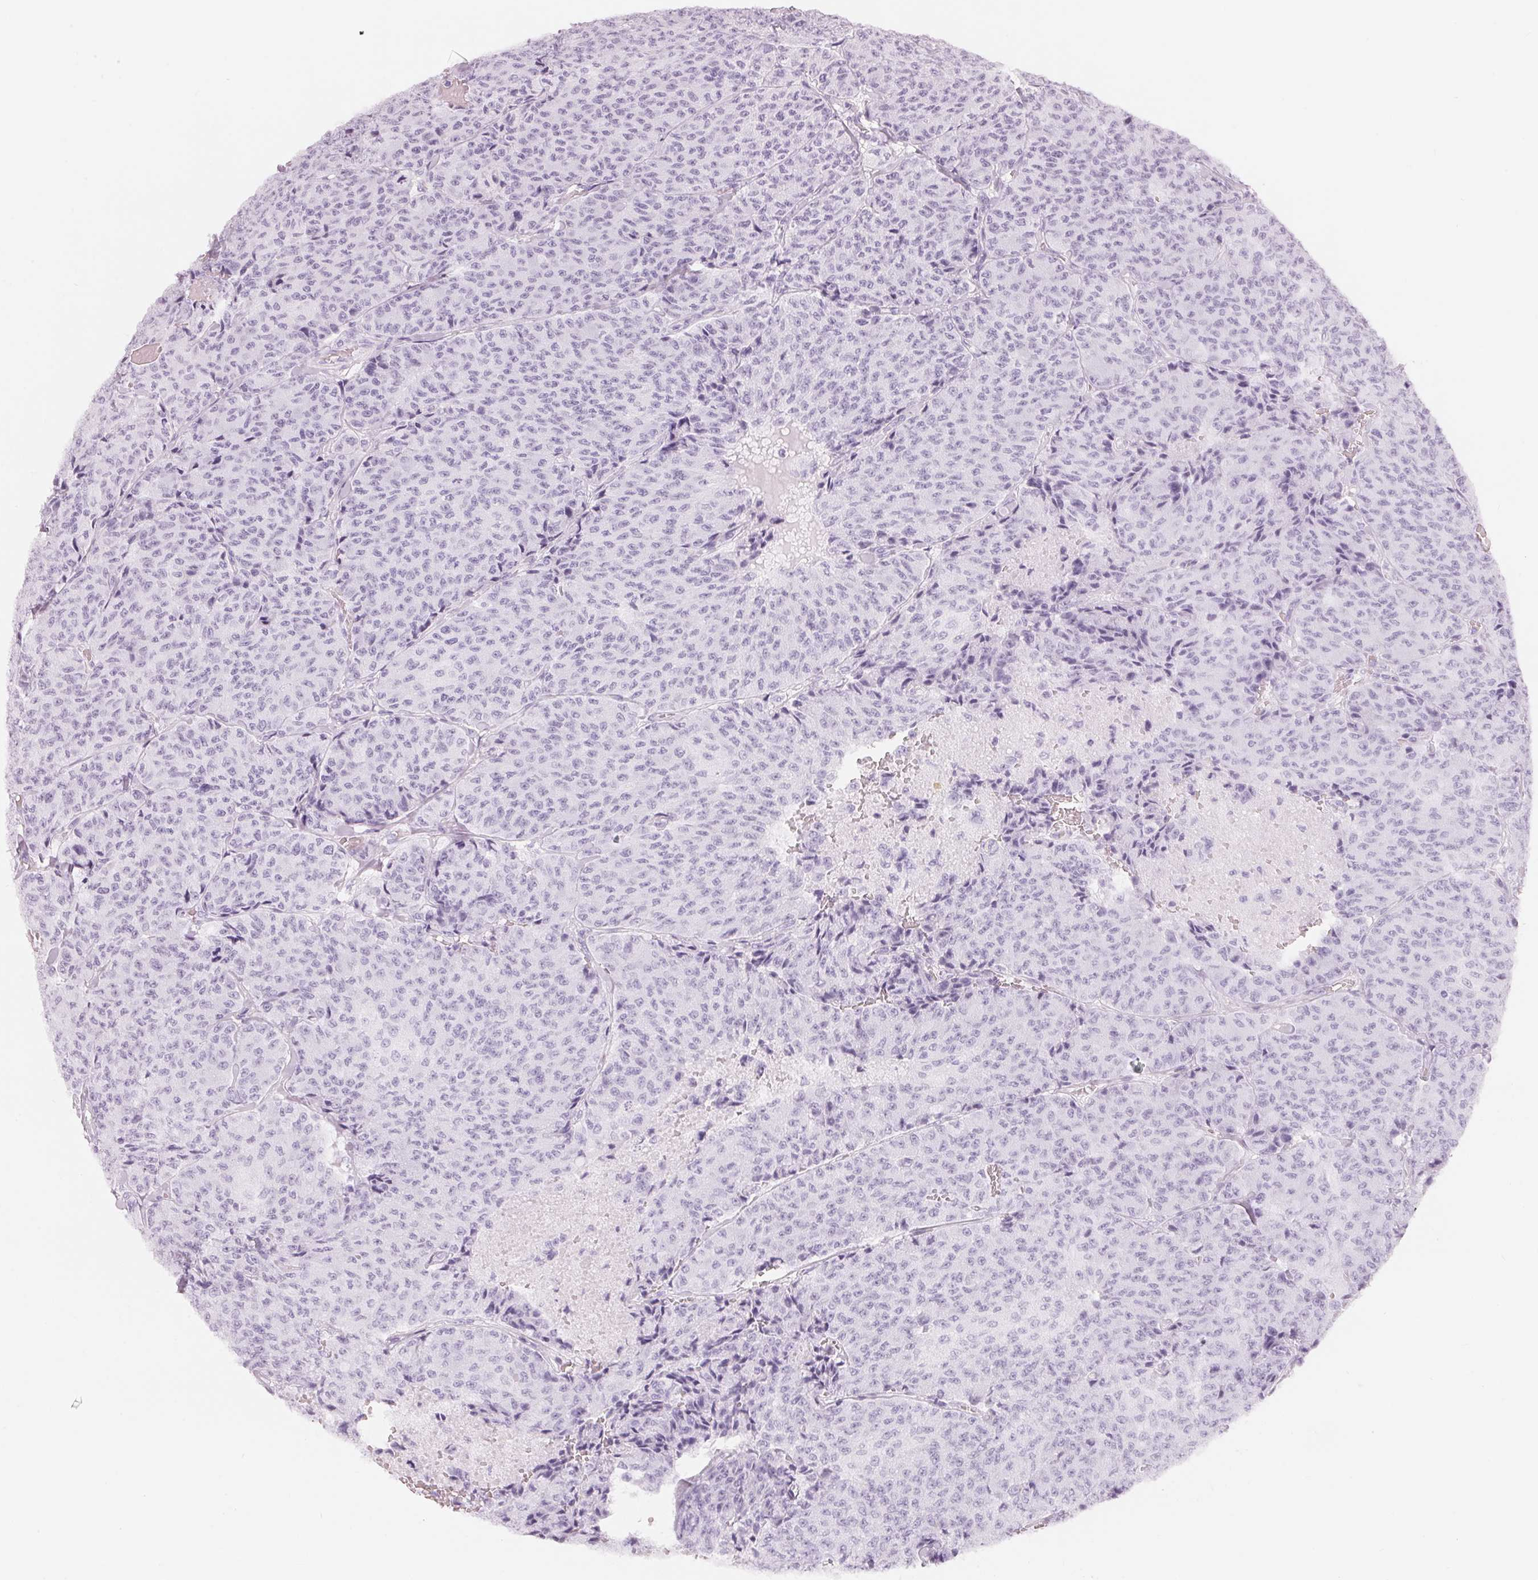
{"staining": {"intensity": "negative", "quantity": "none", "location": "none"}, "tissue": "carcinoid", "cell_type": "Tumor cells", "image_type": "cancer", "snomed": [{"axis": "morphology", "description": "Carcinoid, malignant, NOS"}, {"axis": "topography", "description": "Lung"}], "caption": "The micrograph displays no staining of tumor cells in malignant carcinoid.", "gene": "CFHR2", "patient": {"sex": "male", "age": 71}}